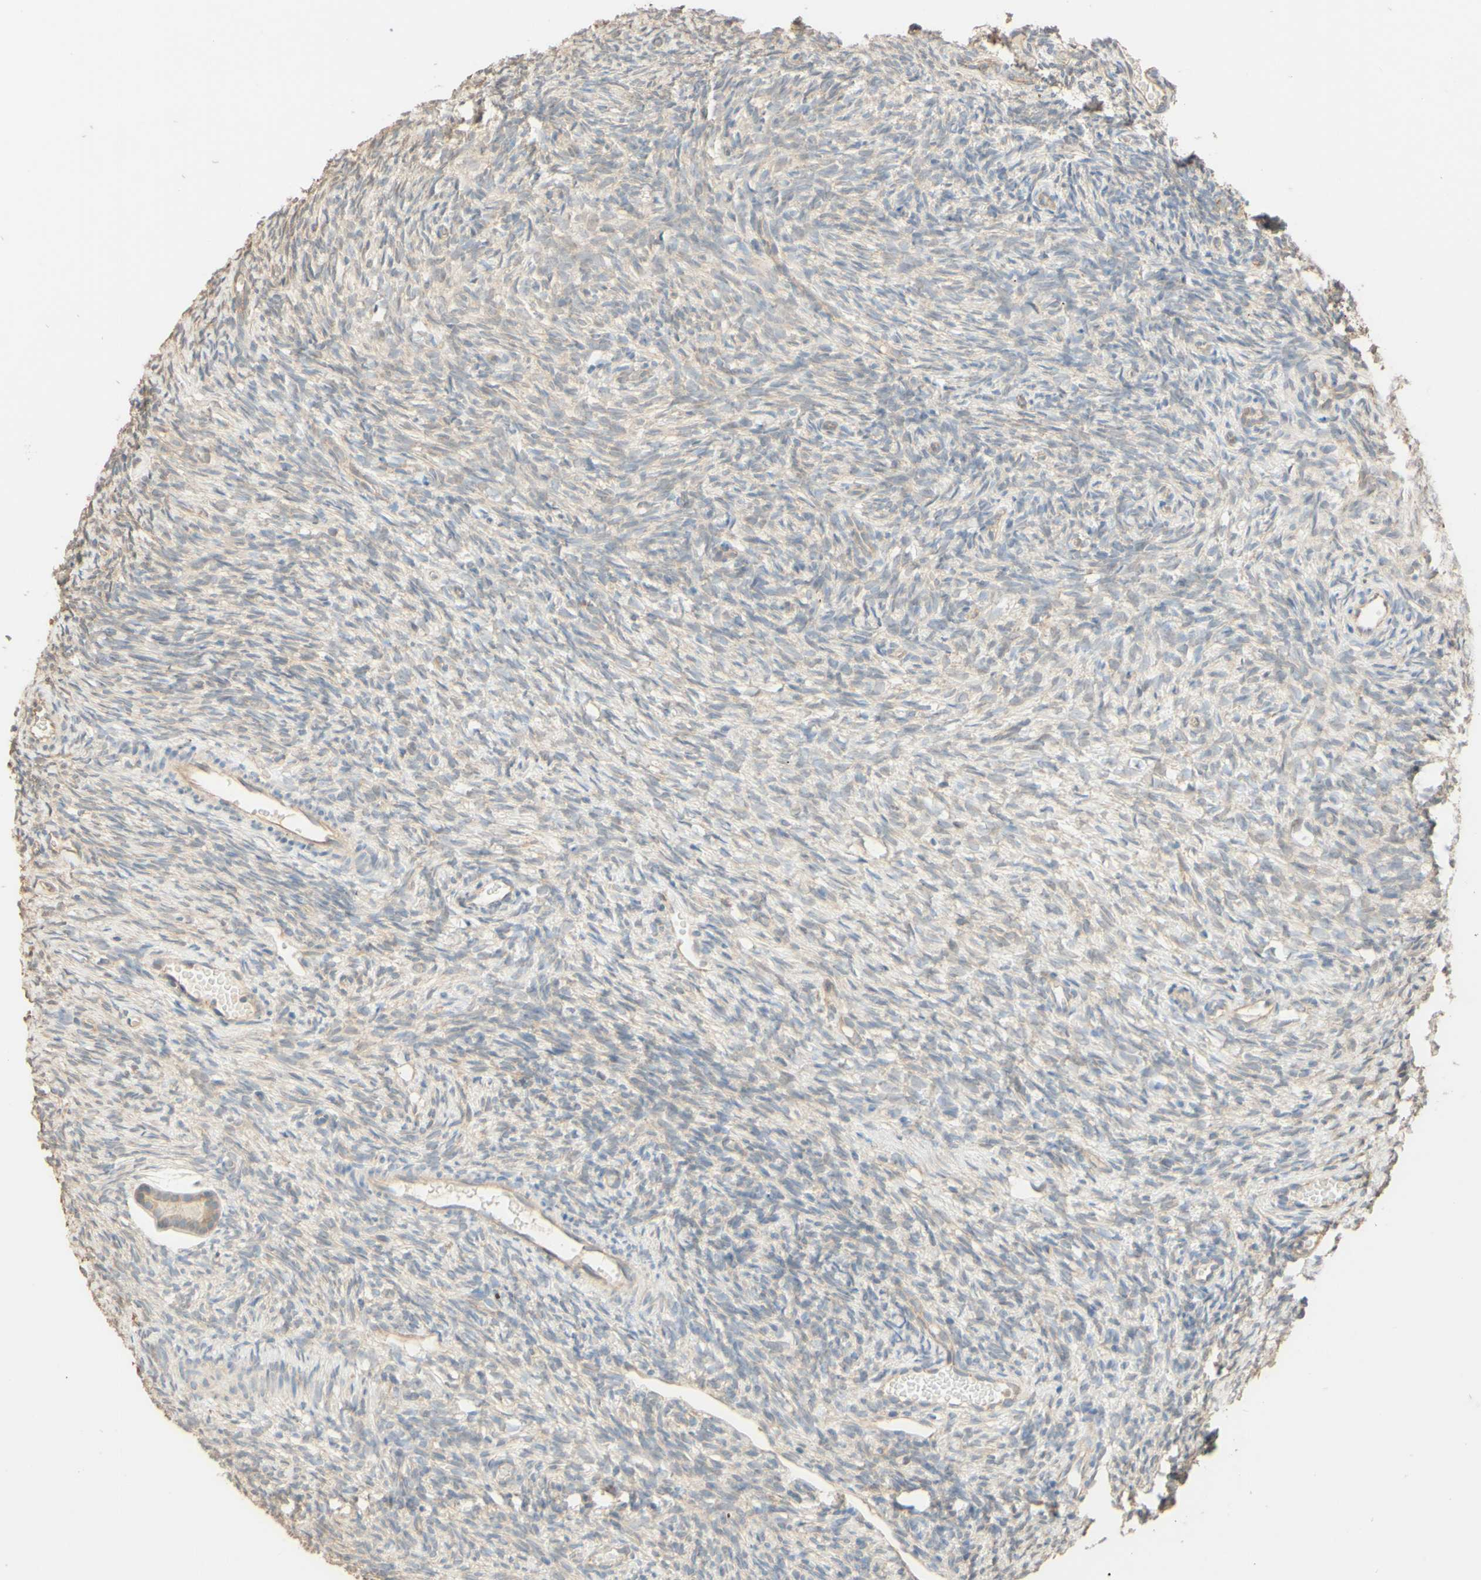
{"staining": {"intensity": "weak", "quantity": ">75%", "location": "cytoplasmic/membranous"}, "tissue": "ovary", "cell_type": "Follicle cells", "image_type": "normal", "snomed": [{"axis": "morphology", "description": "Normal tissue, NOS"}, {"axis": "topography", "description": "Ovary"}], "caption": "Immunohistochemistry (IHC) staining of benign ovary, which demonstrates low levels of weak cytoplasmic/membranous positivity in approximately >75% of follicle cells indicating weak cytoplasmic/membranous protein positivity. The staining was performed using DAB (brown) for protein detection and nuclei were counterstained in hematoxylin (blue).", "gene": "SMIM19", "patient": {"sex": "female", "age": 35}}